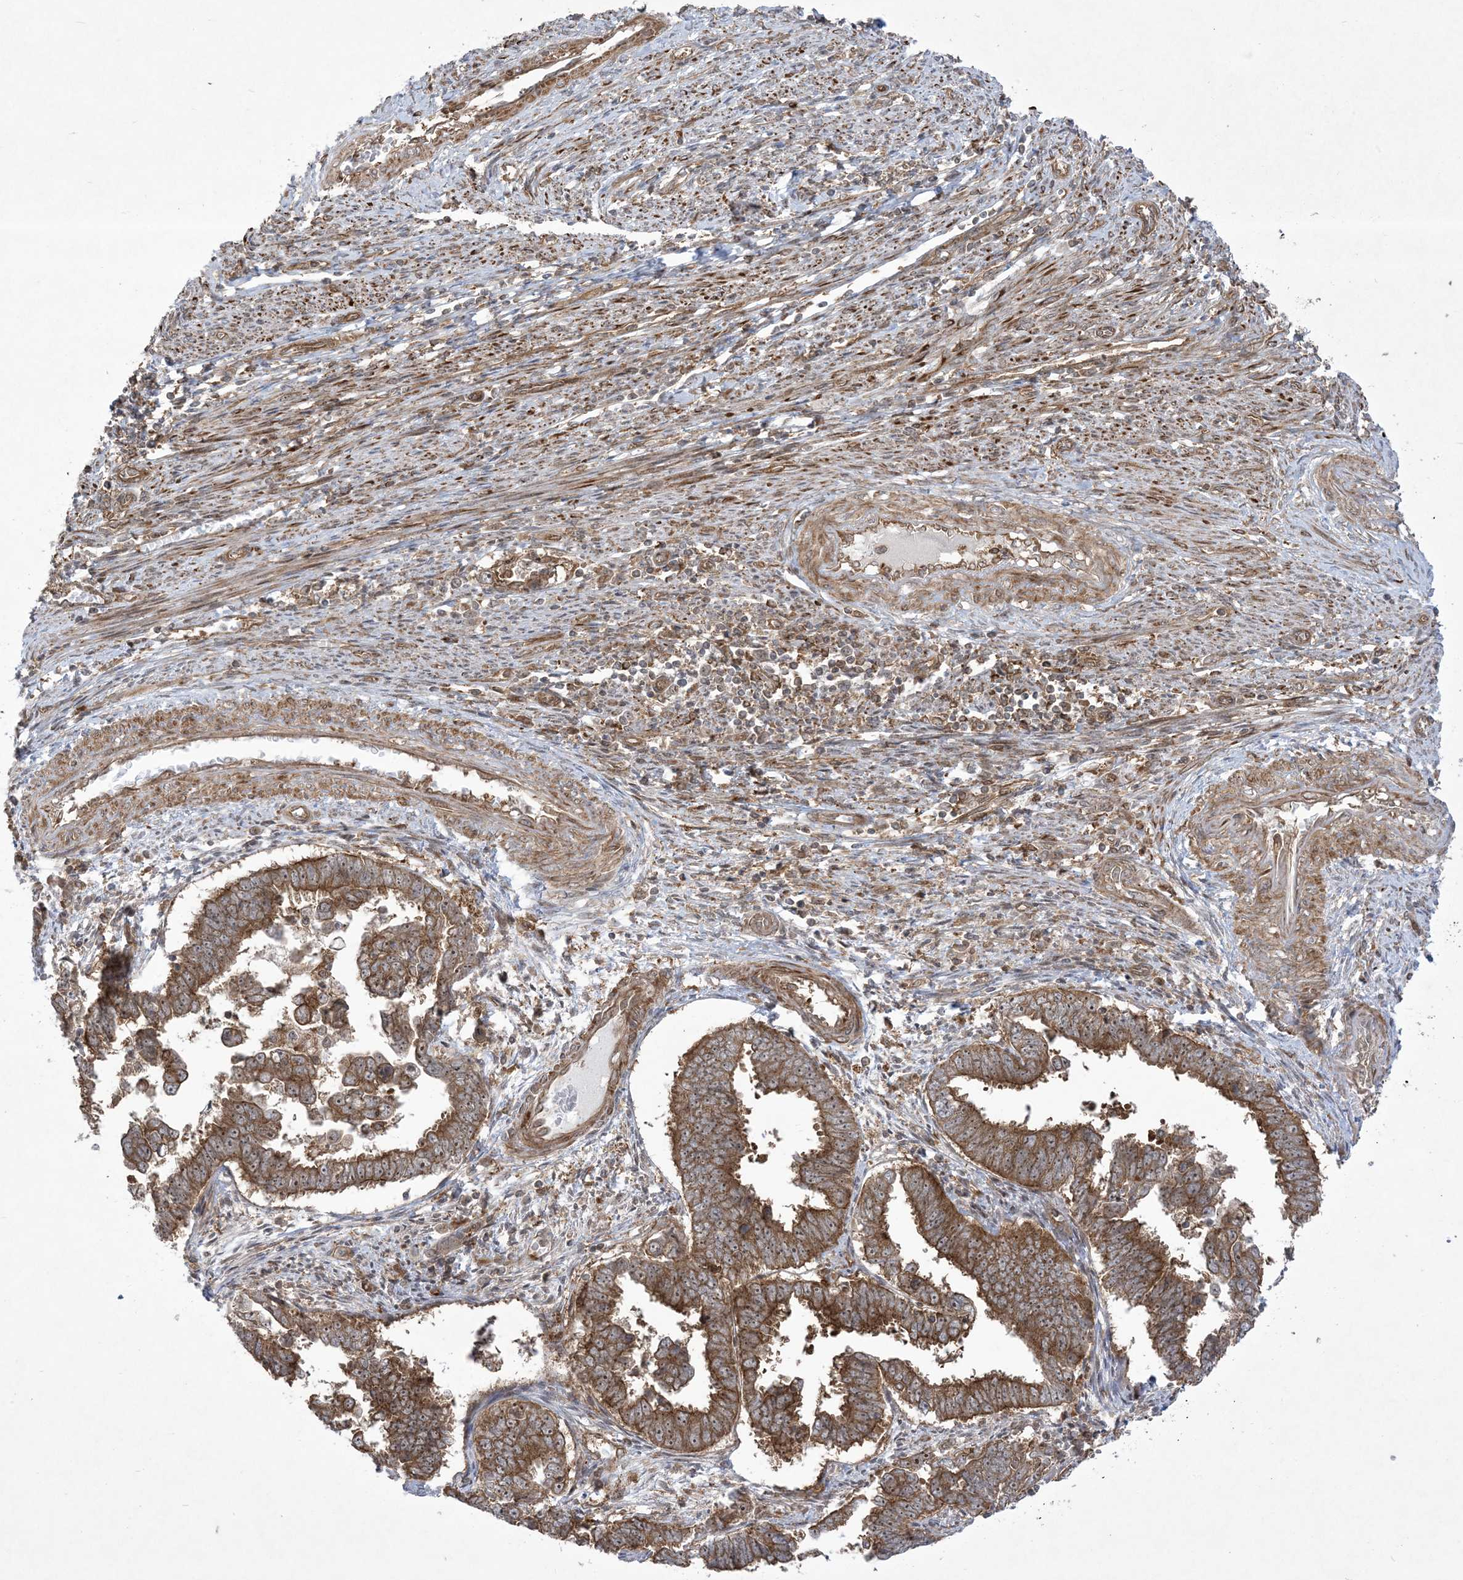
{"staining": {"intensity": "strong", "quantity": ">75%", "location": "cytoplasmic/membranous,nuclear"}, "tissue": "endometrial cancer", "cell_type": "Tumor cells", "image_type": "cancer", "snomed": [{"axis": "morphology", "description": "Adenocarcinoma, NOS"}, {"axis": "topography", "description": "Endometrium"}], "caption": "Endometrial adenocarcinoma was stained to show a protein in brown. There is high levels of strong cytoplasmic/membranous and nuclear staining in about >75% of tumor cells. (DAB (3,3'-diaminobenzidine) IHC, brown staining for protein, blue staining for nuclei).", "gene": "SOGA3", "patient": {"sex": "female", "age": 75}}